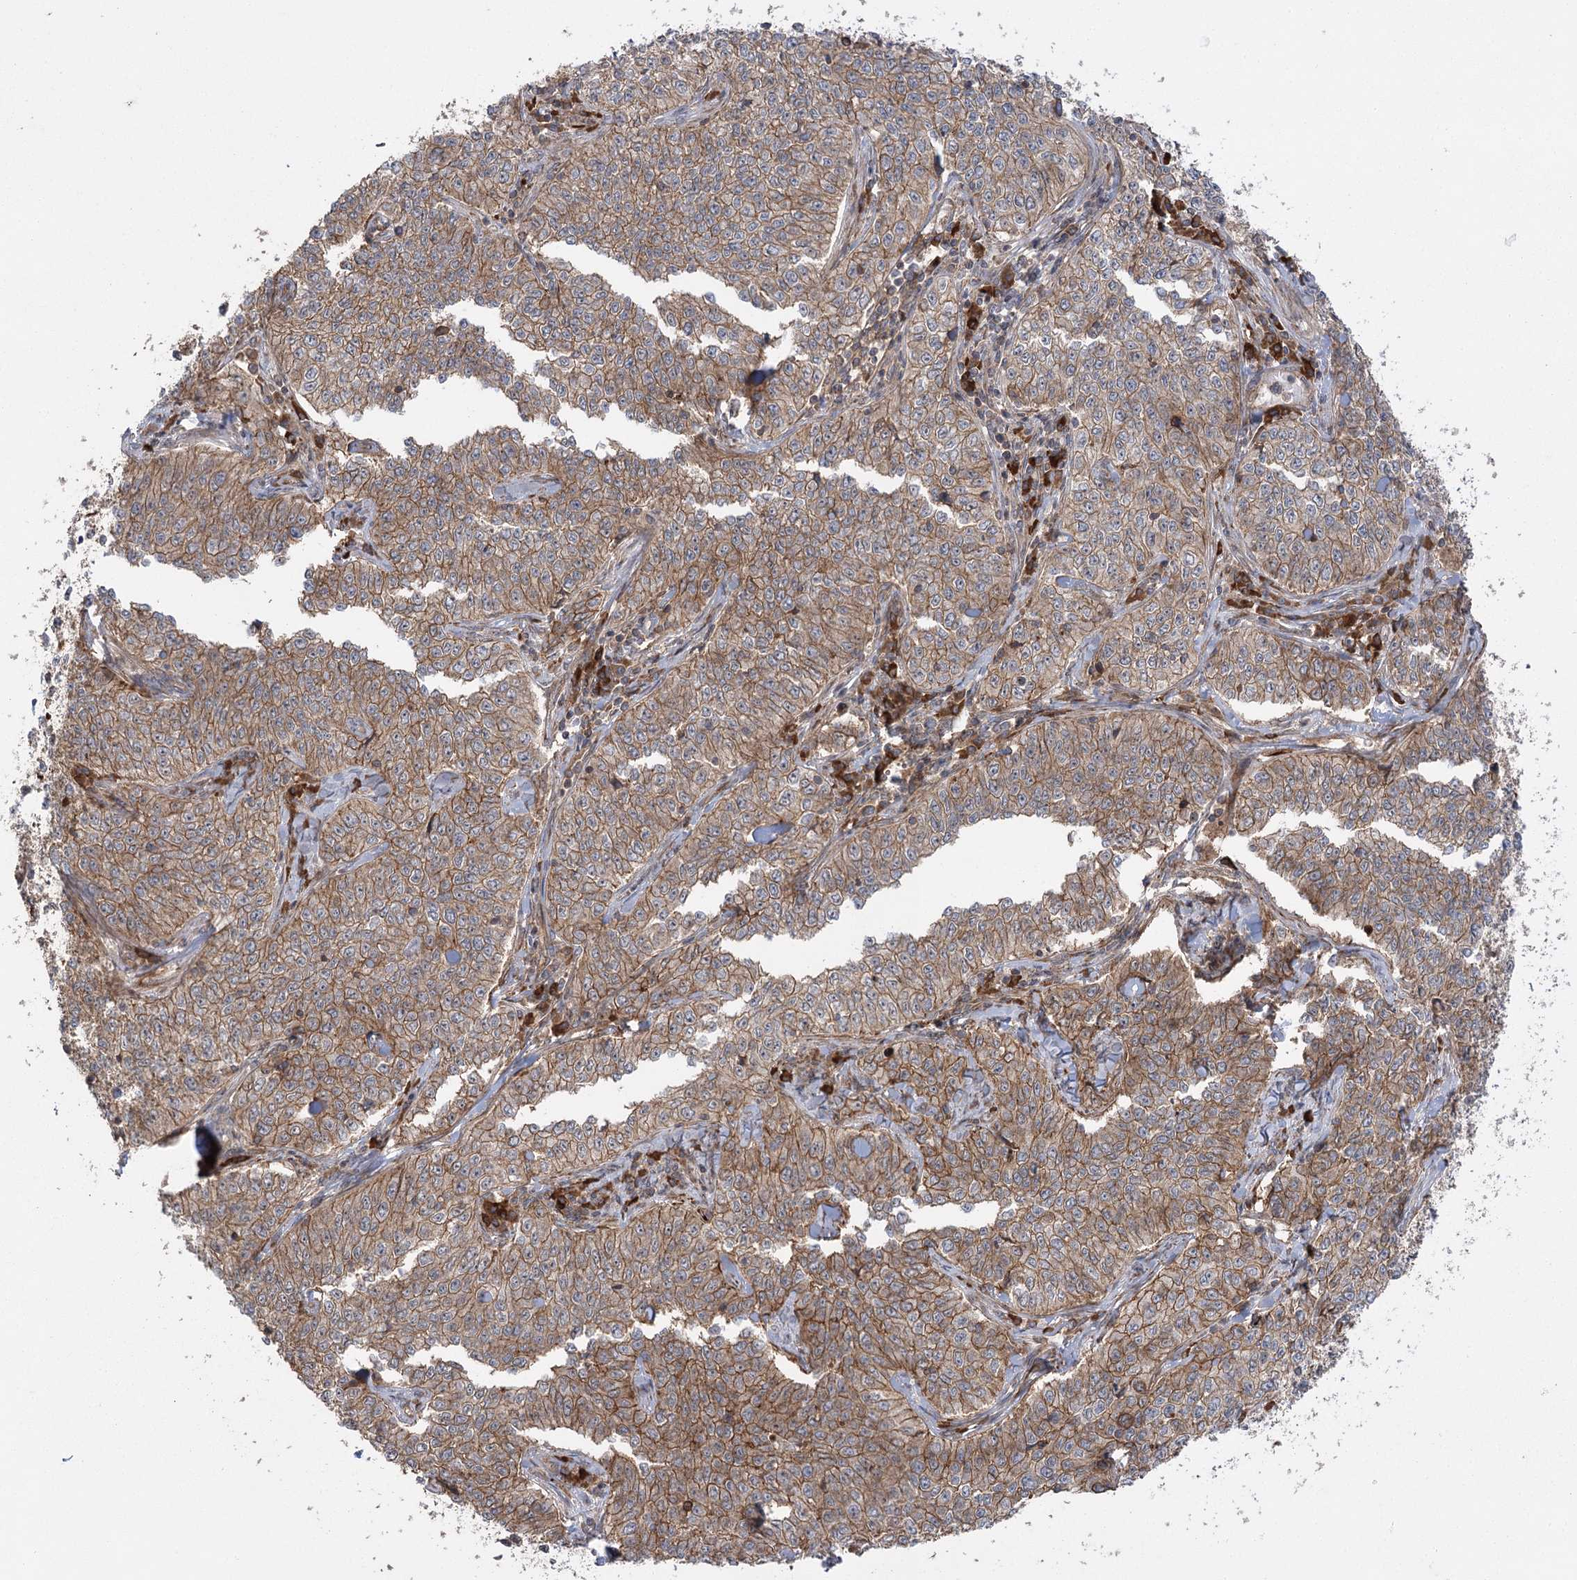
{"staining": {"intensity": "moderate", "quantity": ">75%", "location": "cytoplasmic/membranous"}, "tissue": "cervical cancer", "cell_type": "Tumor cells", "image_type": "cancer", "snomed": [{"axis": "morphology", "description": "Squamous cell carcinoma, NOS"}, {"axis": "topography", "description": "Cervix"}], "caption": "Immunohistochemical staining of cervical cancer exhibits medium levels of moderate cytoplasmic/membranous protein staining in approximately >75% of tumor cells.", "gene": "KCNN2", "patient": {"sex": "female", "age": 35}}